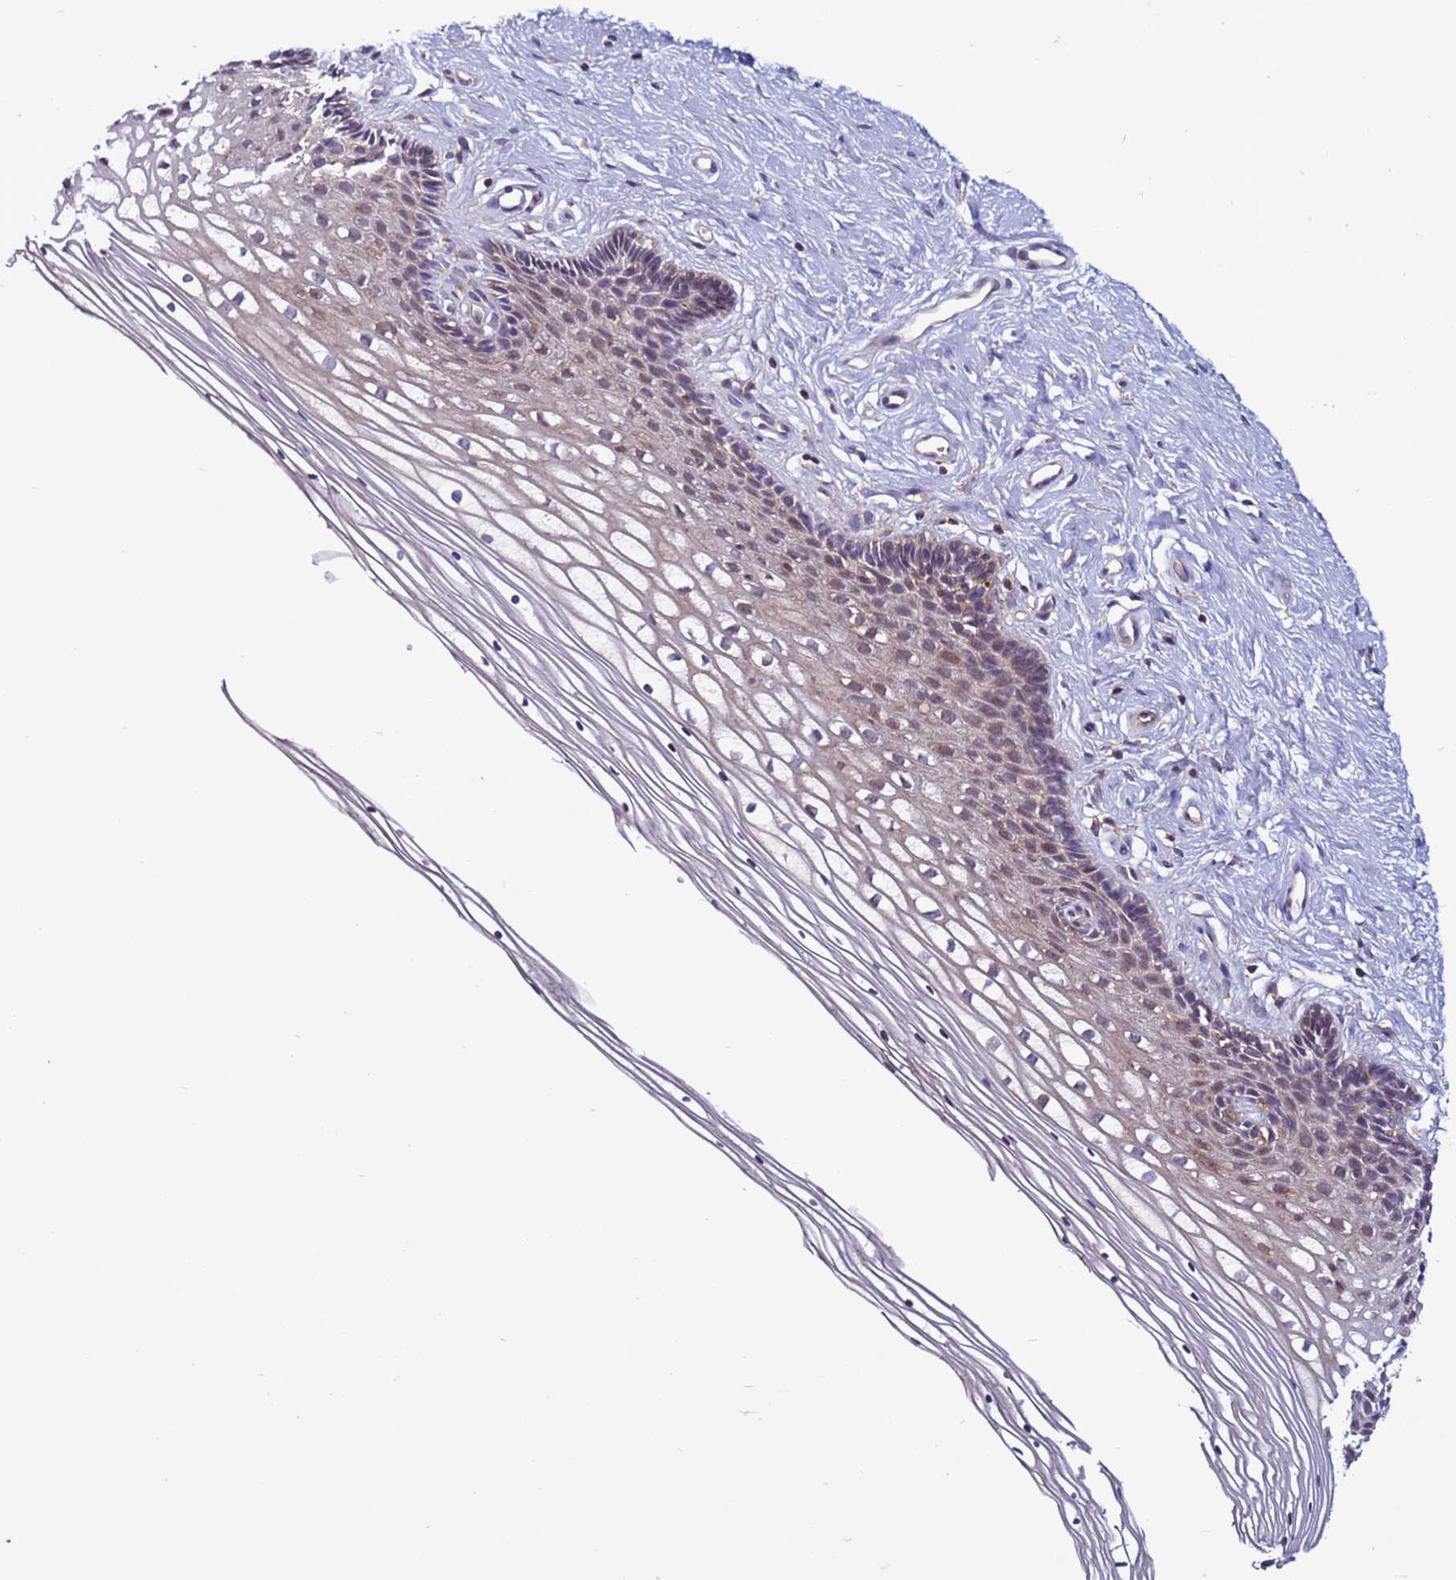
{"staining": {"intensity": "moderate", "quantity": ">75%", "location": "cytoplasmic/membranous"}, "tissue": "cervix", "cell_type": "Glandular cells", "image_type": "normal", "snomed": [{"axis": "morphology", "description": "Normal tissue, NOS"}, {"axis": "topography", "description": "Cervix"}], "caption": "This is an image of immunohistochemistry staining of unremarkable cervix, which shows moderate expression in the cytoplasmic/membranous of glandular cells.", "gene": "GAREM1", "patient": {"sex": "female", "age": 33}}